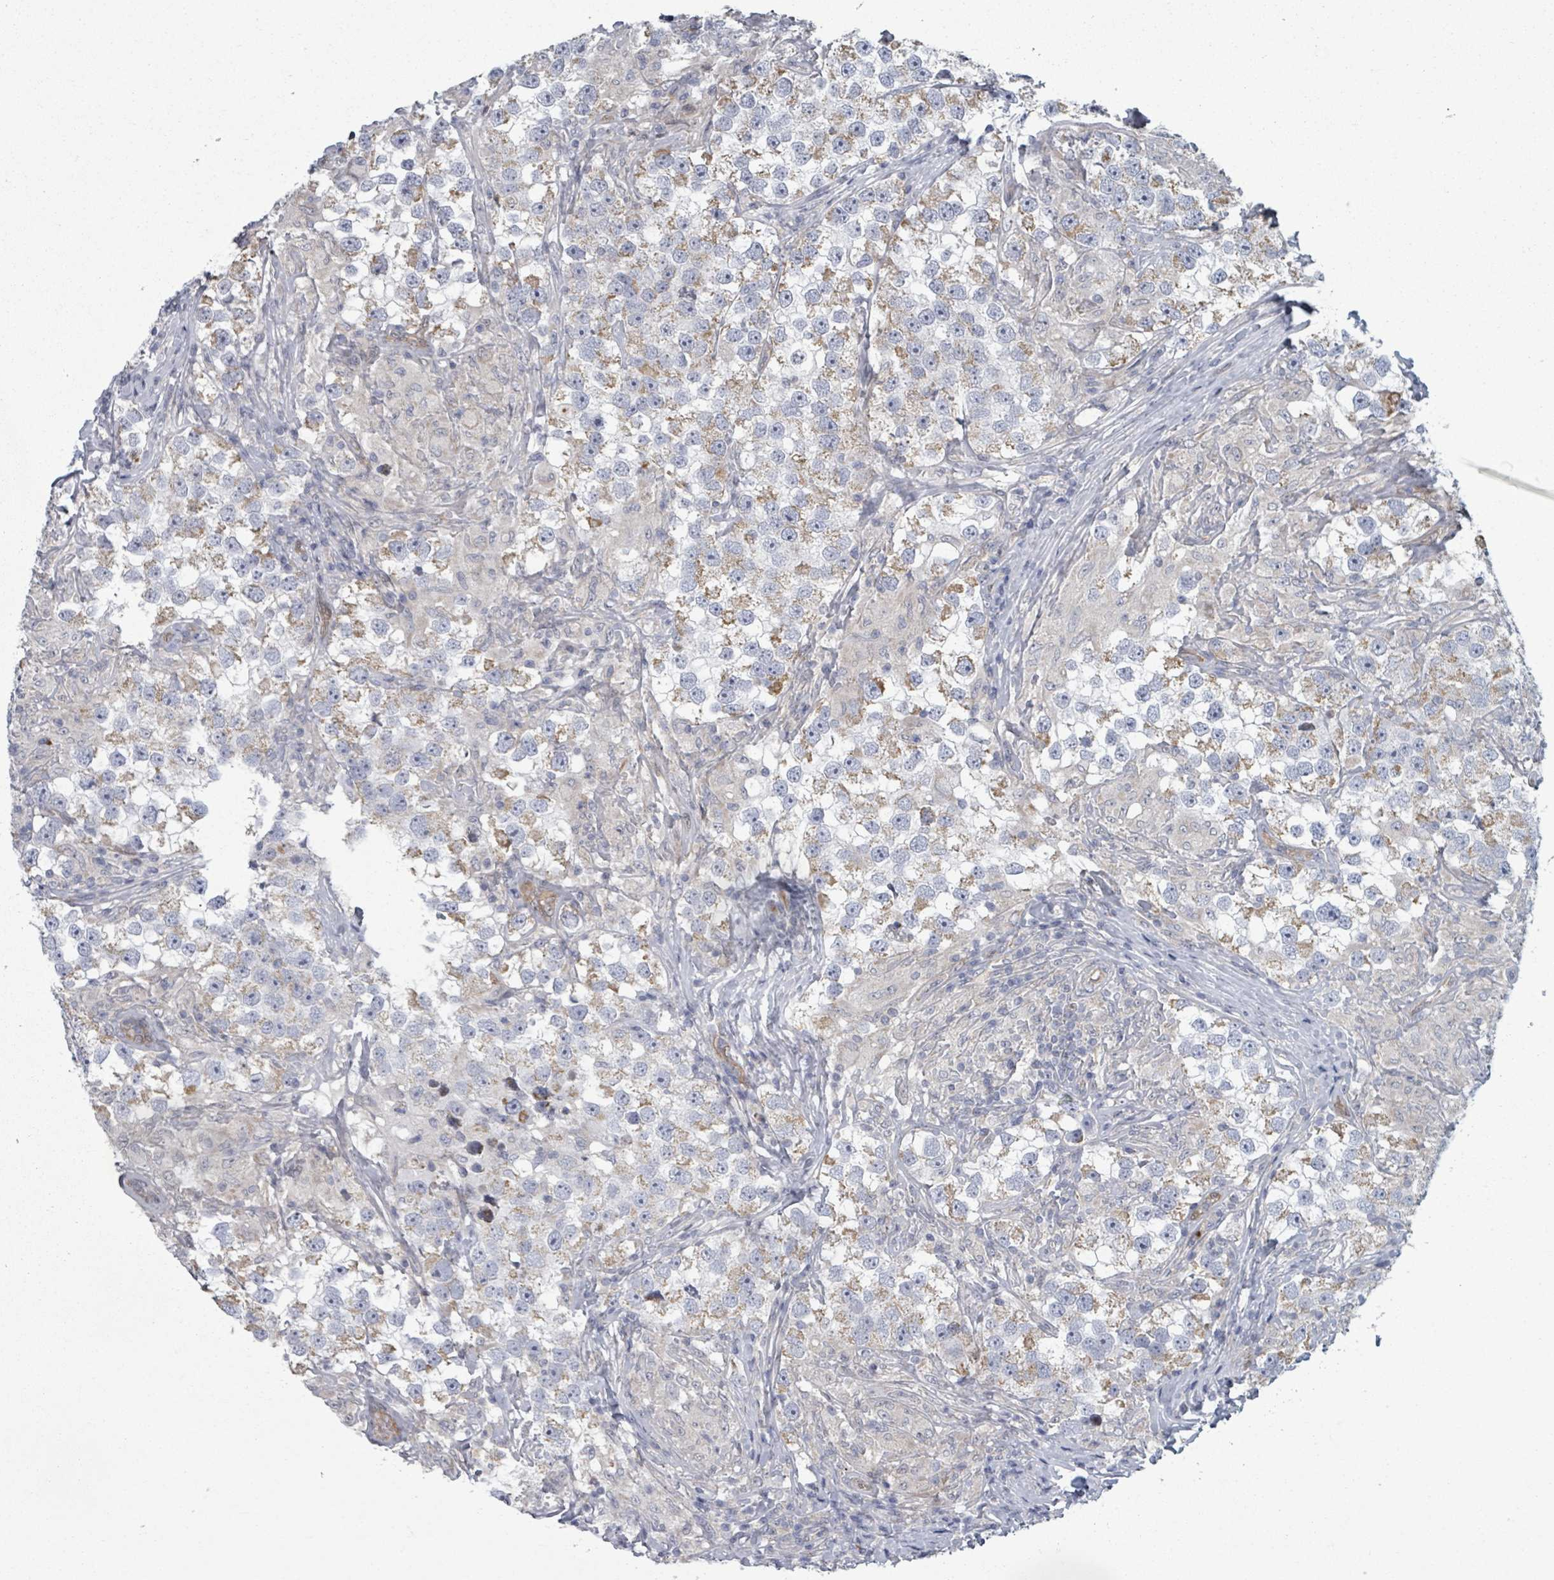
{"staining": {"intensity": "moderate", "quantity": "25%-75%", "location": "cytoplasmic/membranous"}, "tissue": "testis cancer", "cell_type": "Tumor cells", "image_type": "cancer", "snomed": [{"axis": "morphology", "description": "Seminoma, NOS"}, {"axis": "topography", "description": "Testis"}], "caption": "This is an image of immunohistochemistry (IHC) staining of seminoma (testis), which shows moderate expression in the cytoplasmic/membranous of tumor cells.", "gene": "FKBP1A", "patient": {"sex": "male", "age": 46}}